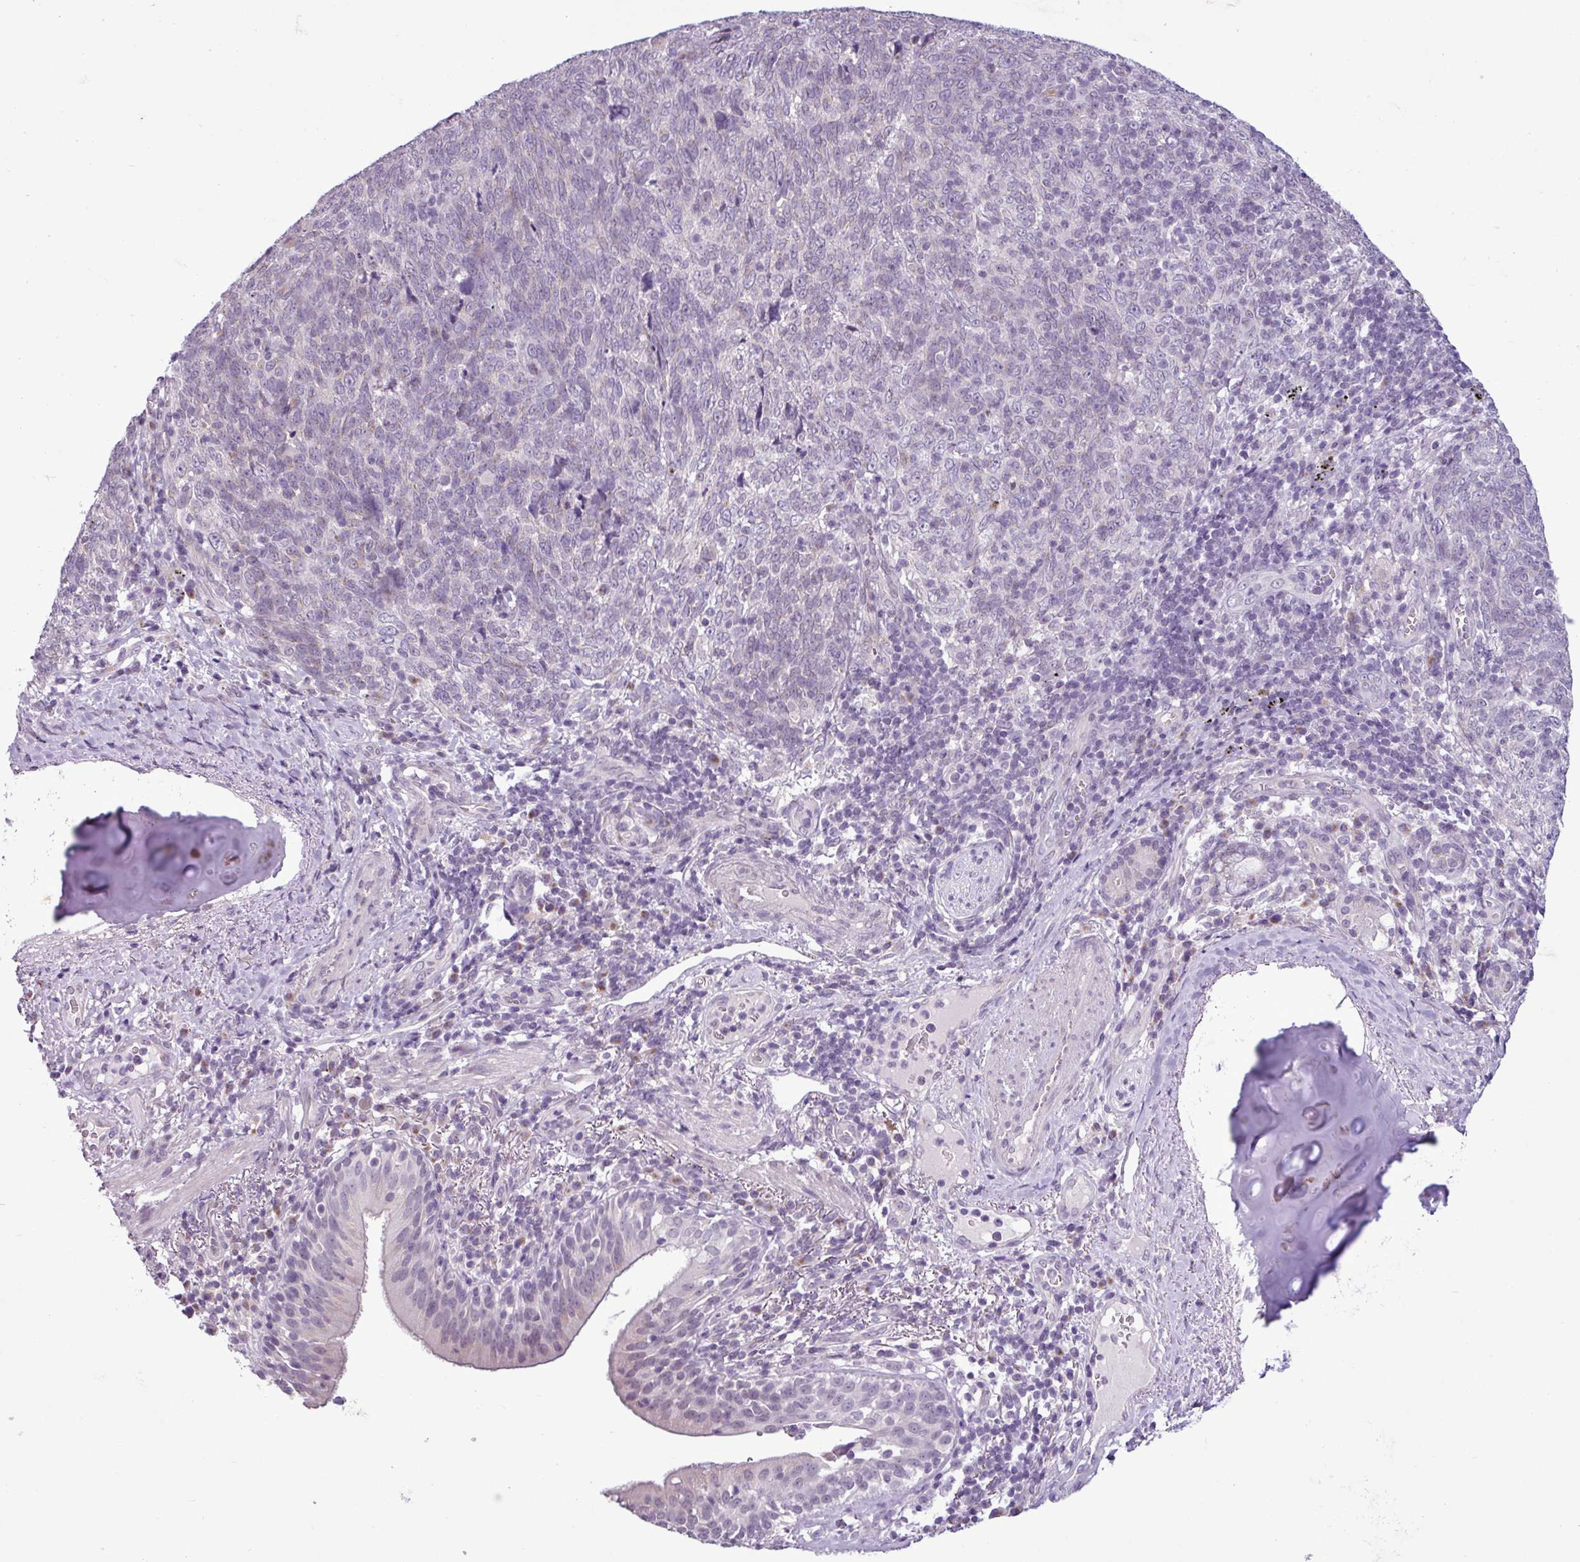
{"staining": {"intensity": "negative", "quantity": "none", "location": "none"}, "tissue": "lung cancer", "cell_type": "Tumor cells", "image_type": "cancer", "snomed": [{"axis": "morphology", "description": "Squamous cell carcinoma, NOS"}, {"axis": "topography", "description": "Lung"}], "caption": "This is an immunohistochemistry (IHC) image of lung cancer (squamous cell carcinoma). There is no expression in tumor cells.", "gene": "C9orf24", "patient": {"sex": "female", "age": 72}}